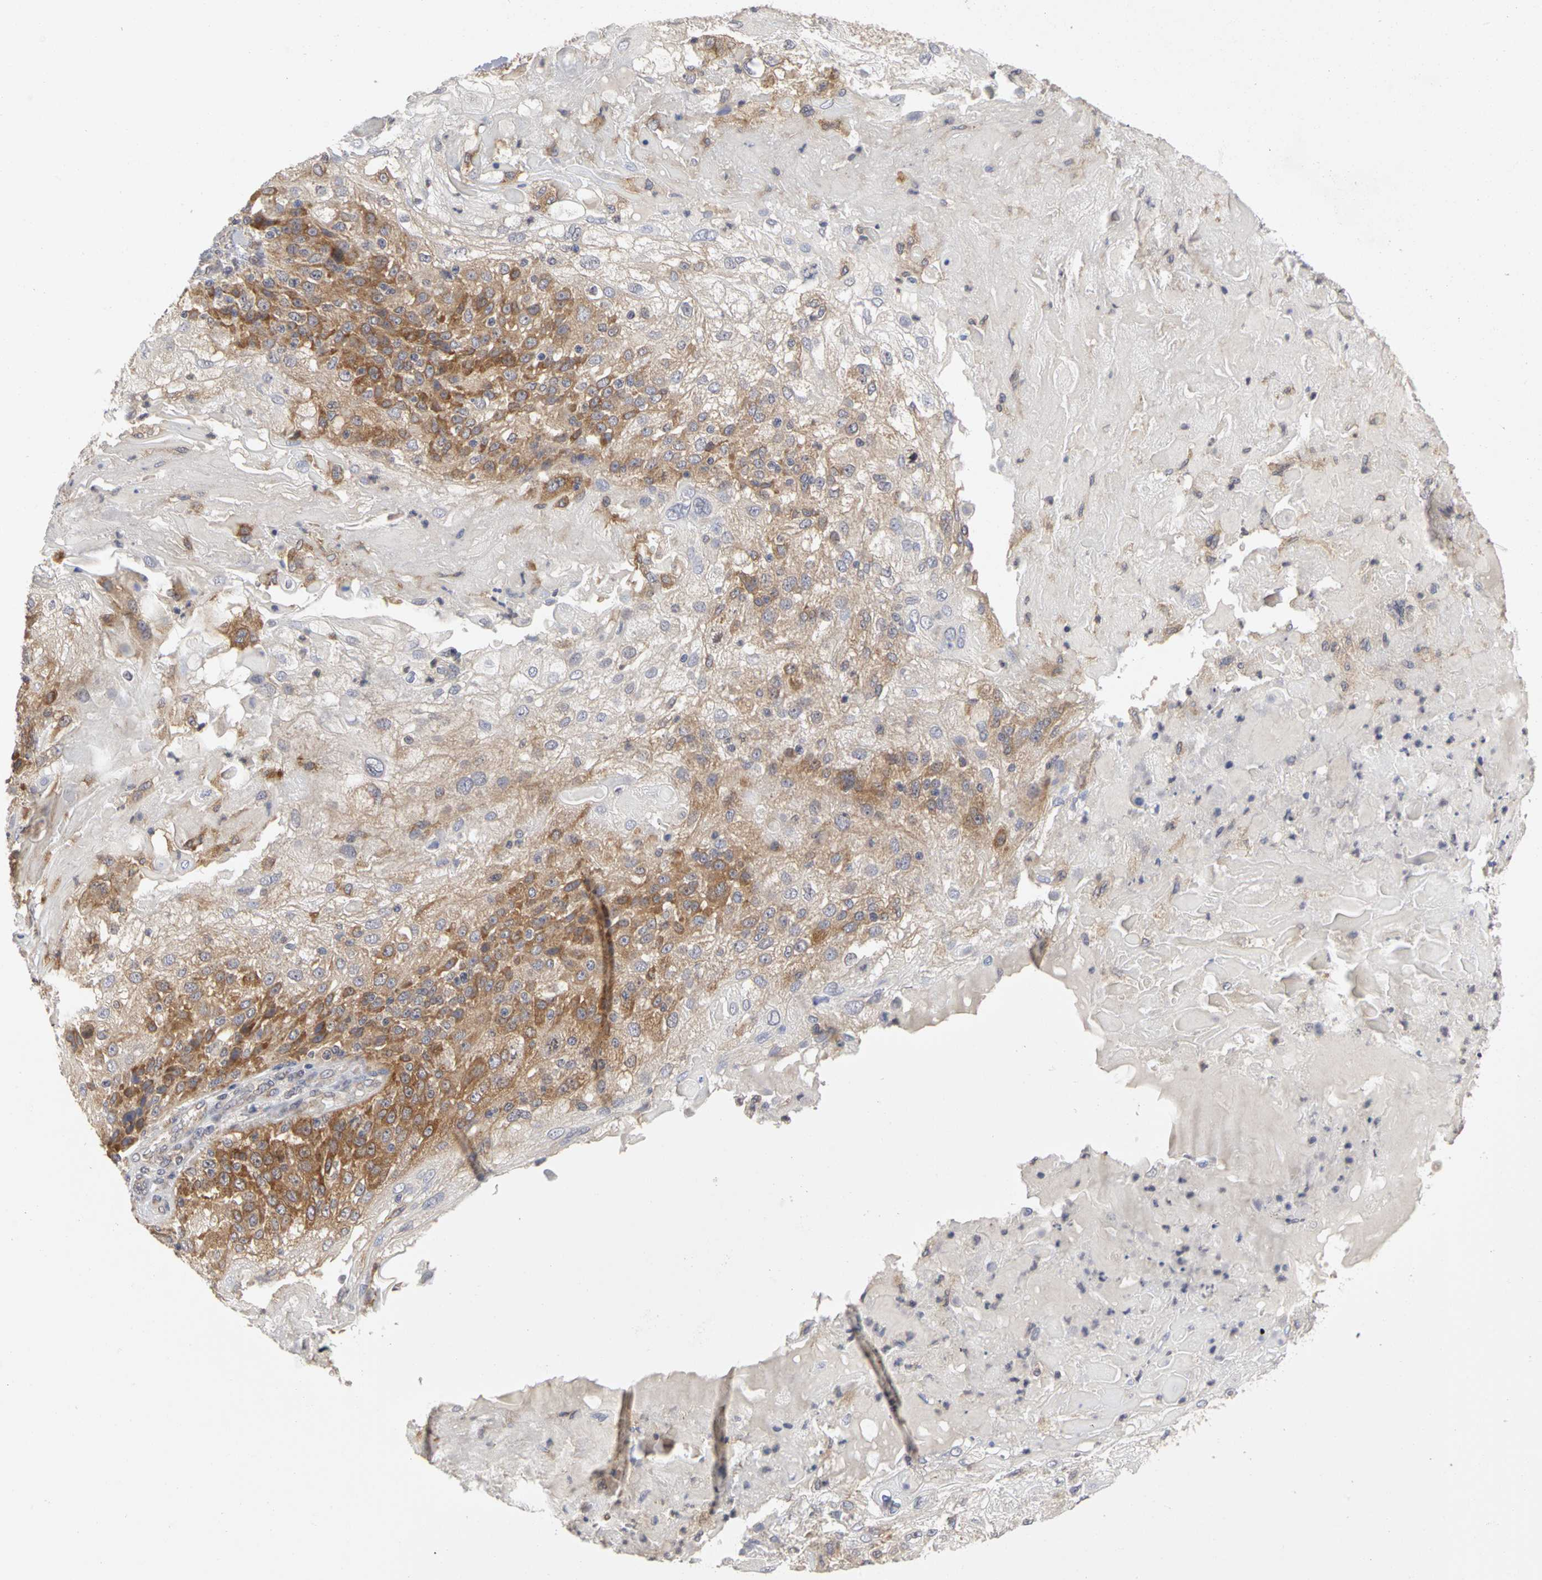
{"staining": {"intensity": "strong", "quantity": "25%-75%", "location": "cytoplasmic/membranous"}, "tissue": "skin cancer", "cell_type": "Tumor cells", "image_type": "cancer", "snomed": [{"axis": "morphology", "description": "Normal tissue, NOS"}, {"axis": "morphology", "description": "Squamous cell carcinoma, NOS"}, {"axis": "topography", "description": "Skin"}], "caption": "Protein expression analysis of squamous cell carcinoma (skin) shows strong cytoplasmic/membranous expression in approximately 25%-75% of tumor cells.", "gene": "IRAK1", "patient": {"sex": "female", "age": 83}}